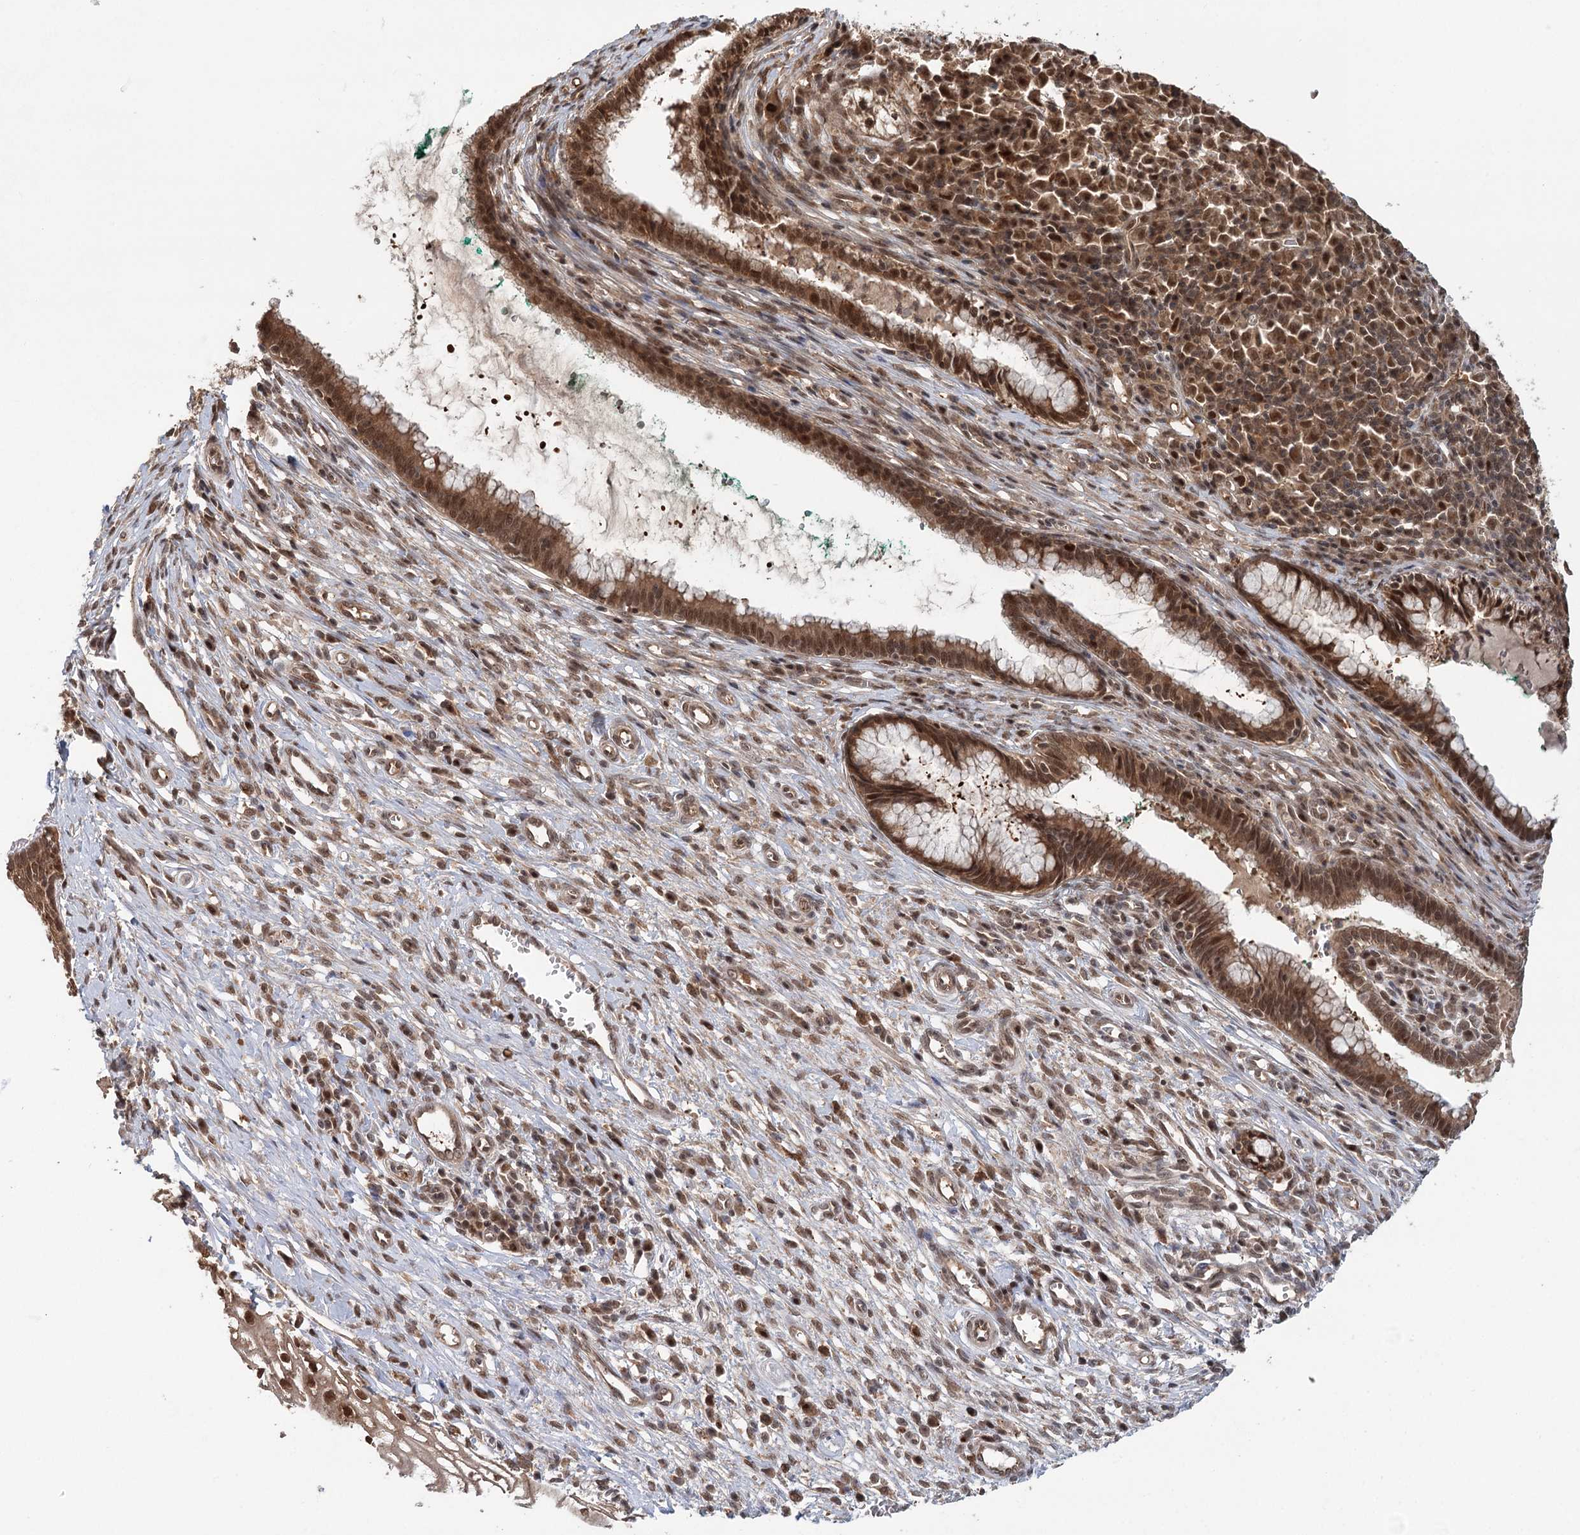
{"staining": {"intensity": "moderate", "quantity": ">75%", "location": "cytoplasmic/membranous,nuclear"}, "tissue": "cervix", "cell_type": "Glandular cells", "image_type": "normal", "snomed": [{"axis": "morphology", "description": "Normal tissue, NOS"}, {"axis": "morphology", "description": "Adenocarcinoma, NOS"}, {"axis": "topography", "description": "Cervix"}], "caption": "Immunohistochemistry (IHC) (DAB) staining of unremarkable human cervix demonstrates moderate cytoplasmic/membranous,nuclear protein staining in approximately >75% of glandular cells.", "gene": "N6AMT1", "patient": {"sex": "female", "age": 29}}